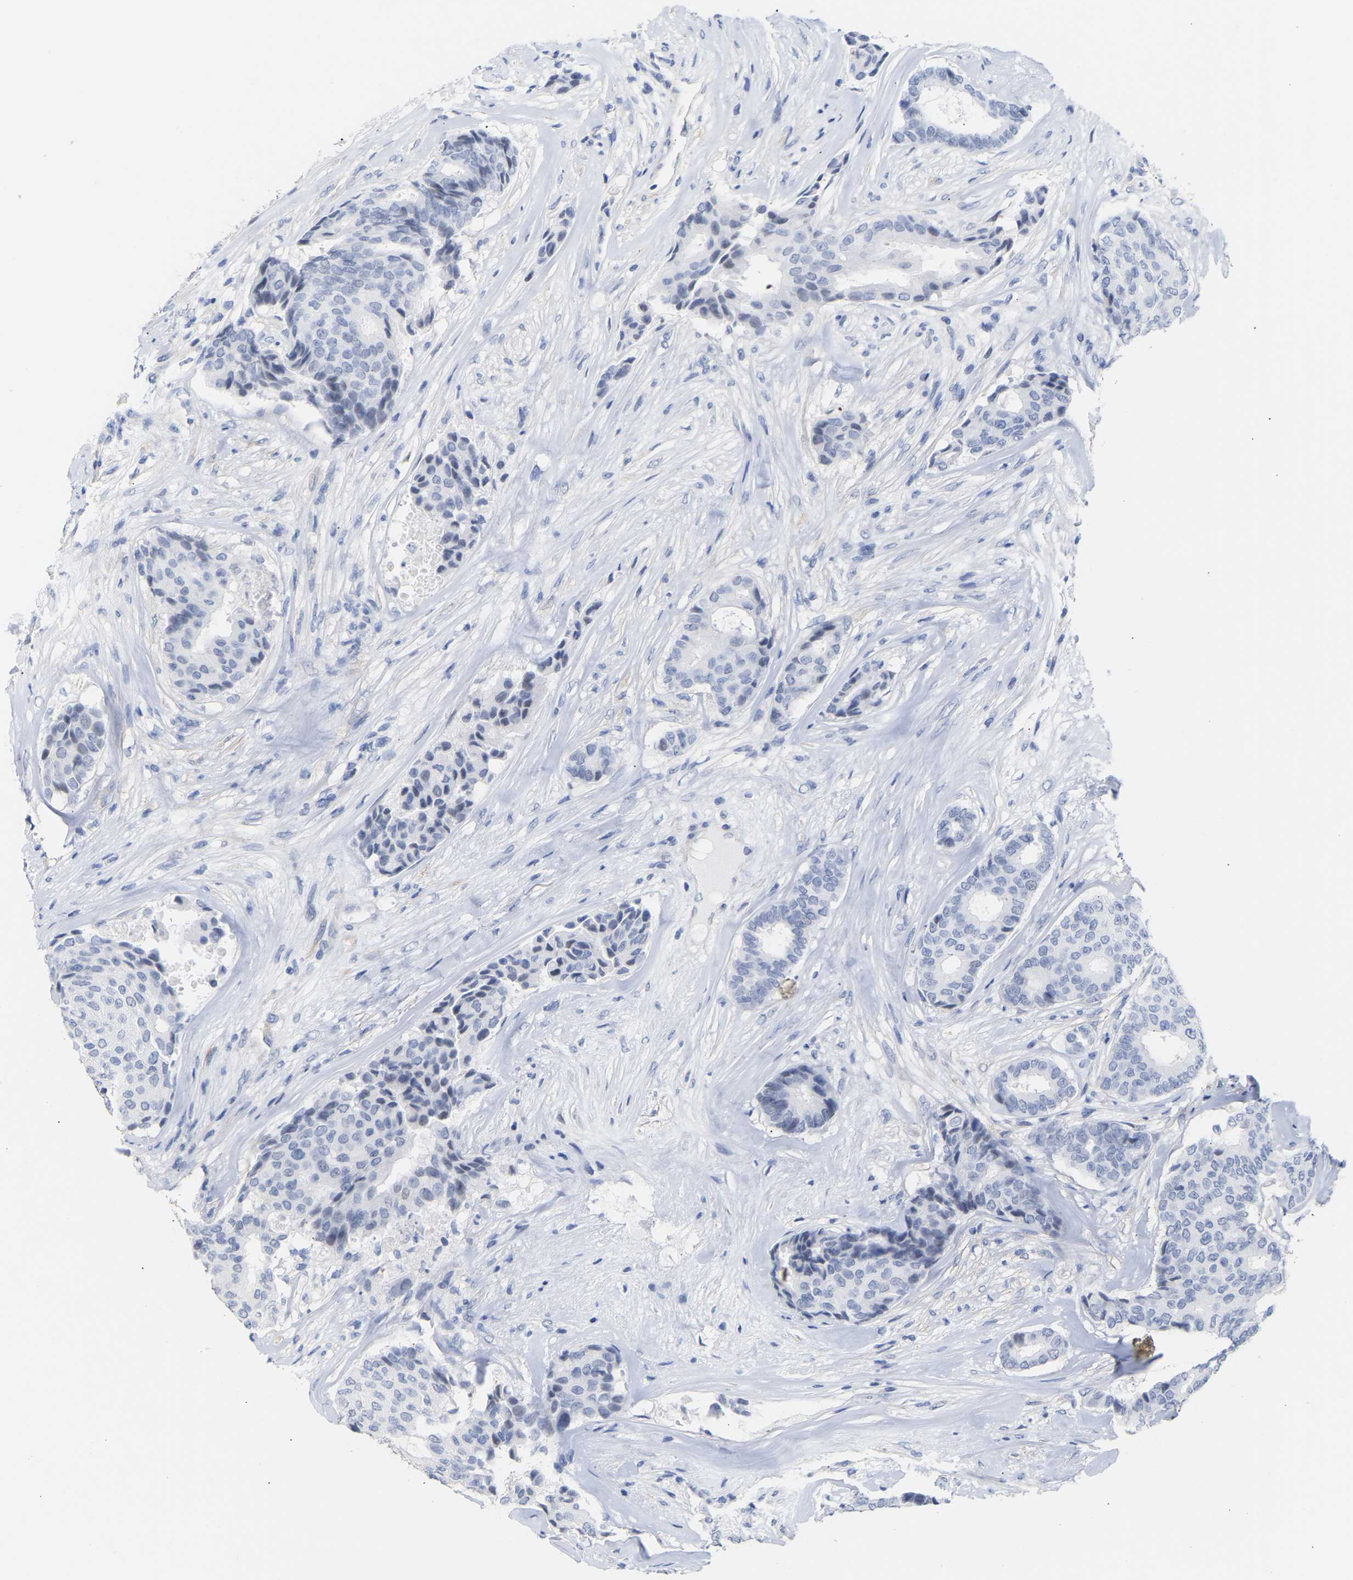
{"staining": {"intensity": "negative", "quantity": "none", "location": "none"}, "tissue": "breast cancer", "cell_type": "Tumor cells", "image_type": "cancer", "snomed": [{"axis": "morphology", "description": "Duct carcinoma"}, {"axis": "topography", "description": "Breast"}], "caption": "Tumor cells show no significant expression in invasive ductal carcinoma (breast).", "gene": "AMPH", "patient": {"sex": "female", "age": 75}}